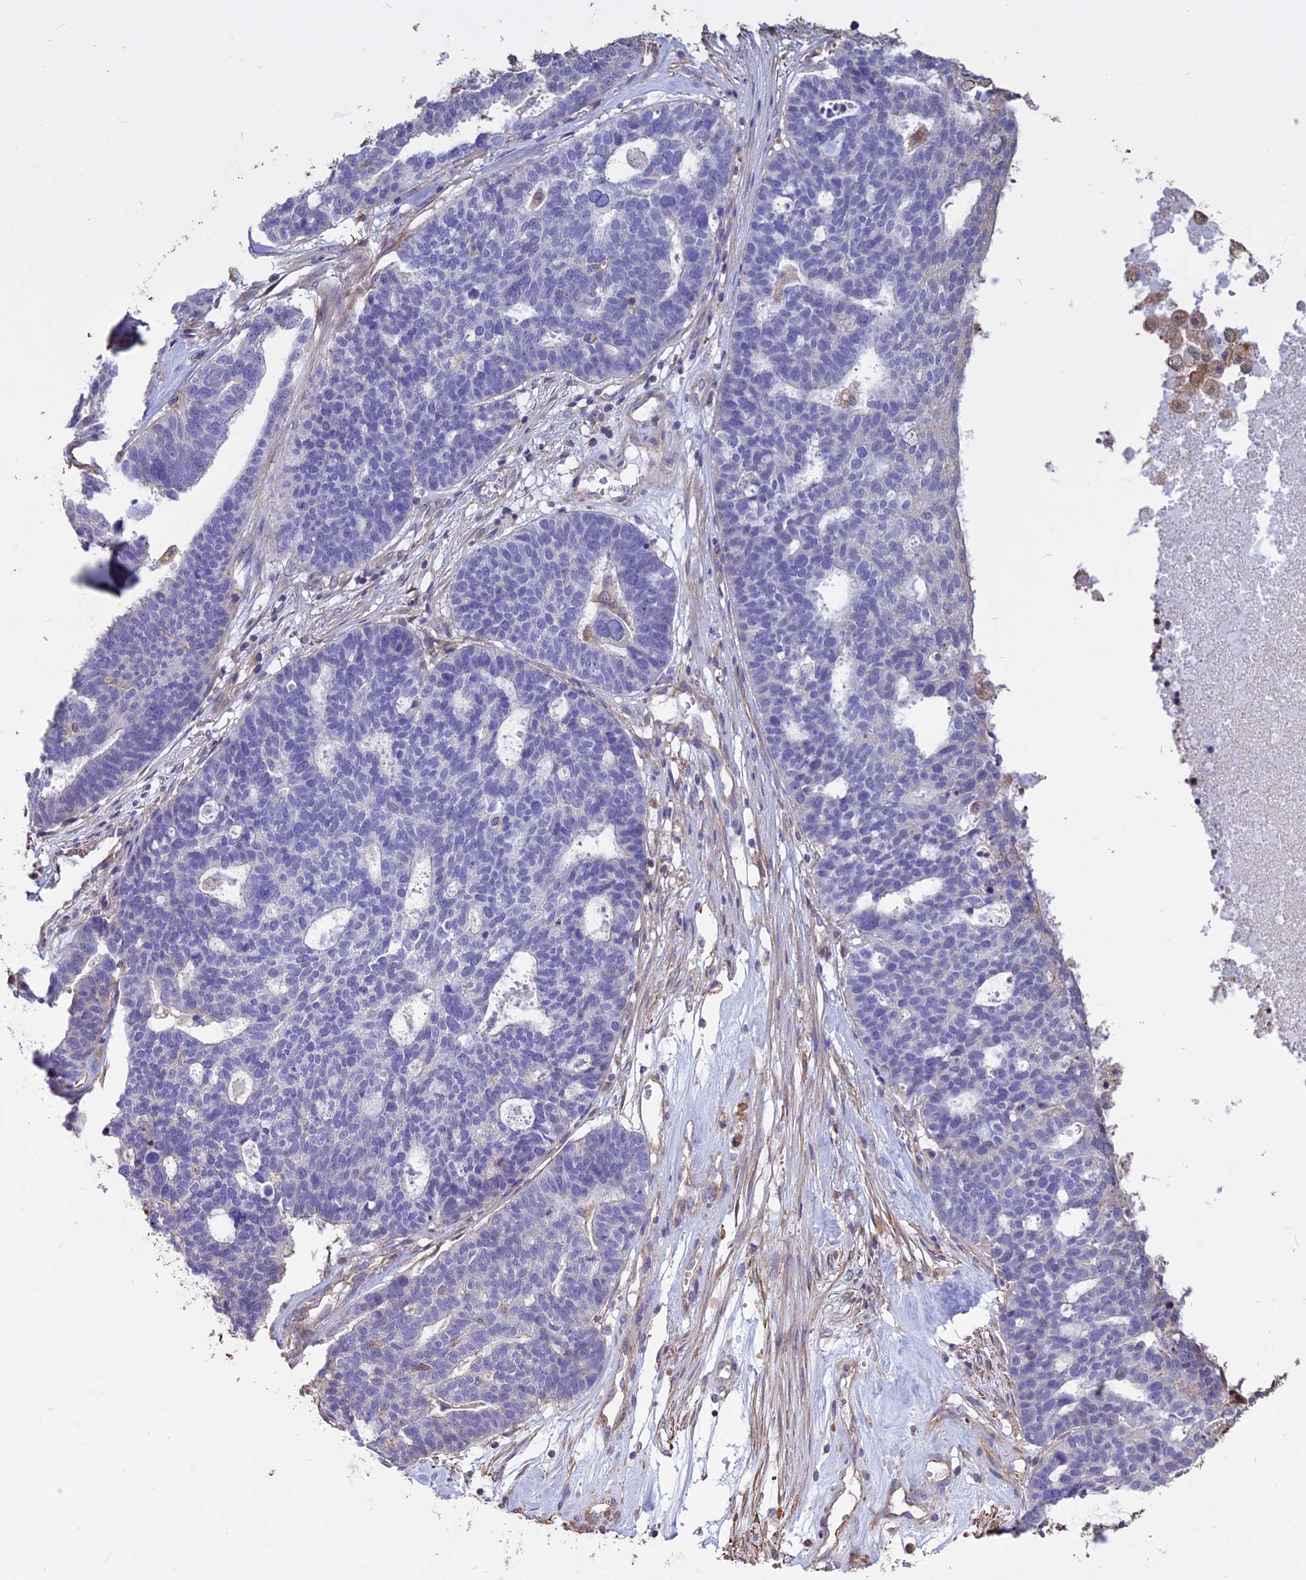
{"staining": {"intensity": "negative", "quantity": "none", "location": "none"}, "tissue": "ovarian cancer", "cell_type": "Tumor cells", "image_type": "cancer", "snomed": [{"axis": "morphology", "description": "Cystadenocarcinoma, serous, NOS"}, {"axis": "topography", "description": "Ovary"}], "caption": "A photomicrograph of ovarian serous cystadenocarcinoma stained for a protein displays no brown staining in tumor cells.", "gene": "CCDC148", "patient": {"sex": "female", "age": 59}}